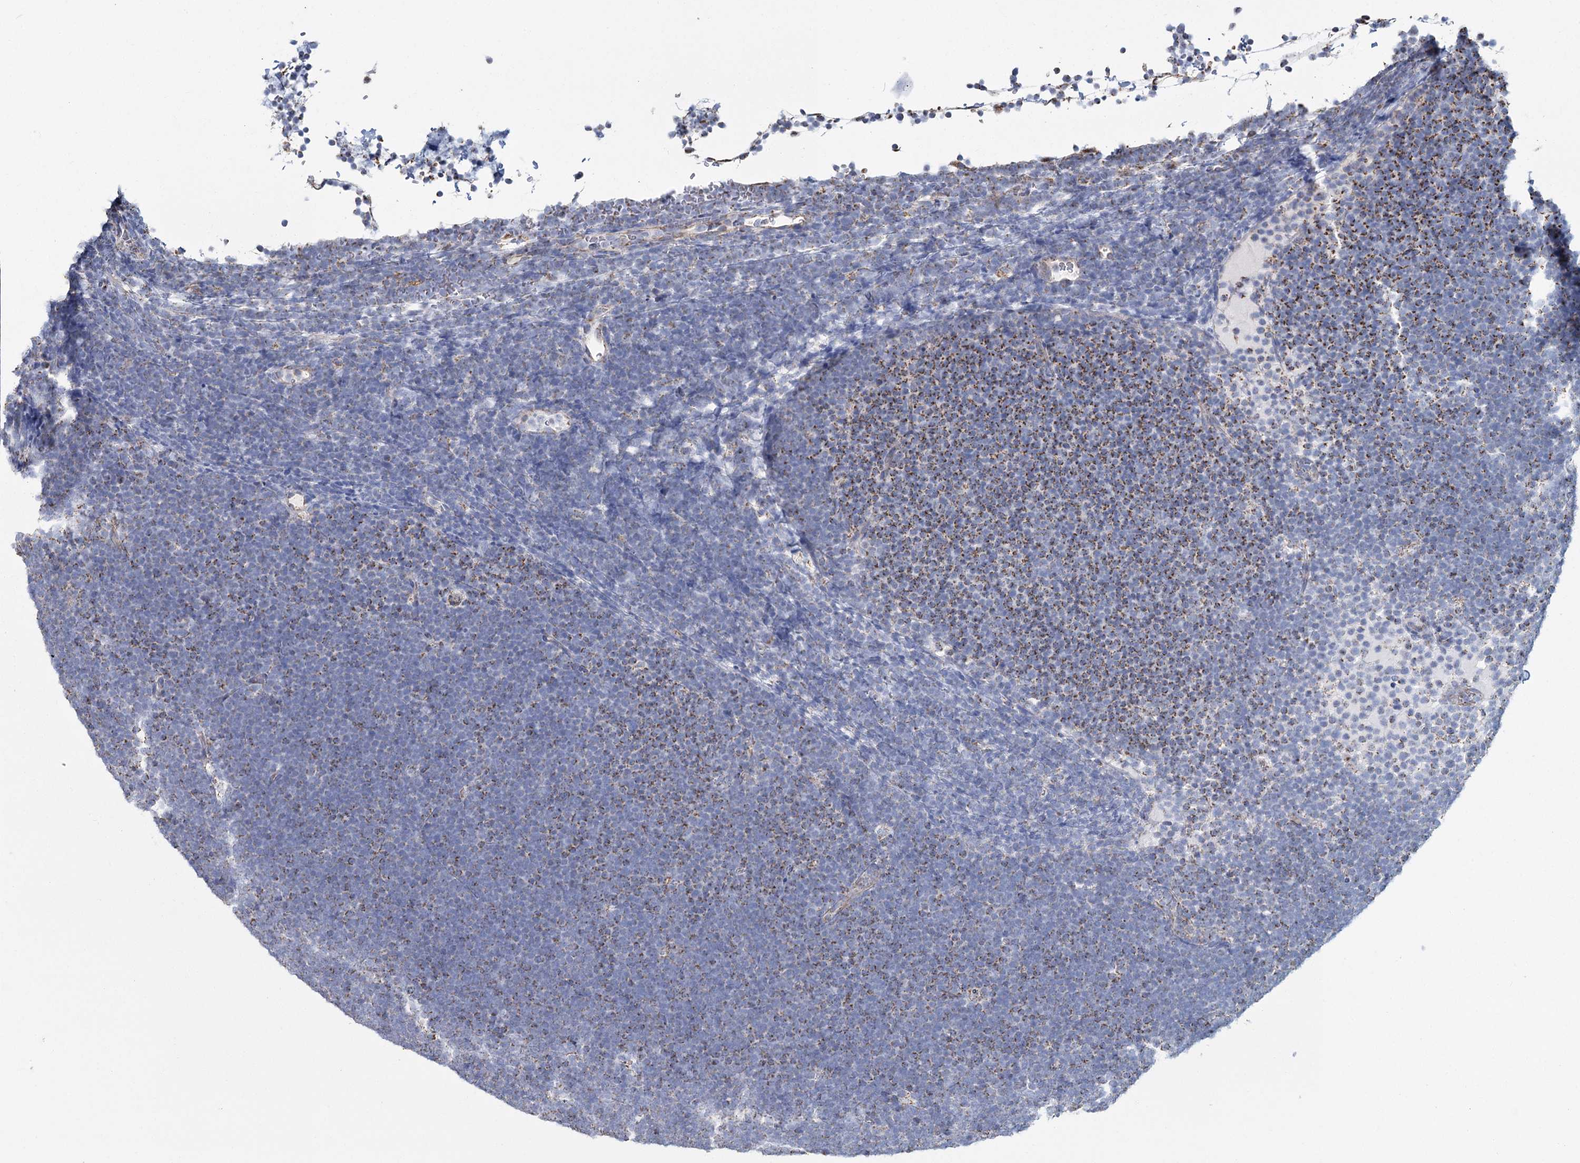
{"staining": {"intensity": "moderate", "quantity": "<25%", "location": "cytoplasmic/membranous"}, "tissue": "lymphoma", "cell_type": "Tumor cells", "image_type": "cancer", "snomed": [{"axis": "morphology", "description": "Malignant lymphoma, non-Hodgkin's type, High grade"}, {"axis": "topography", "description": "Lymph node"}], "caption": "Brown immunohistochemical staining in lymphoma reveals moderate cytoplasmic/membranous positivity in about <25% of tumor cells.", "gene": "MRPL44", "patient": {"sex": "male", "age": 13}}